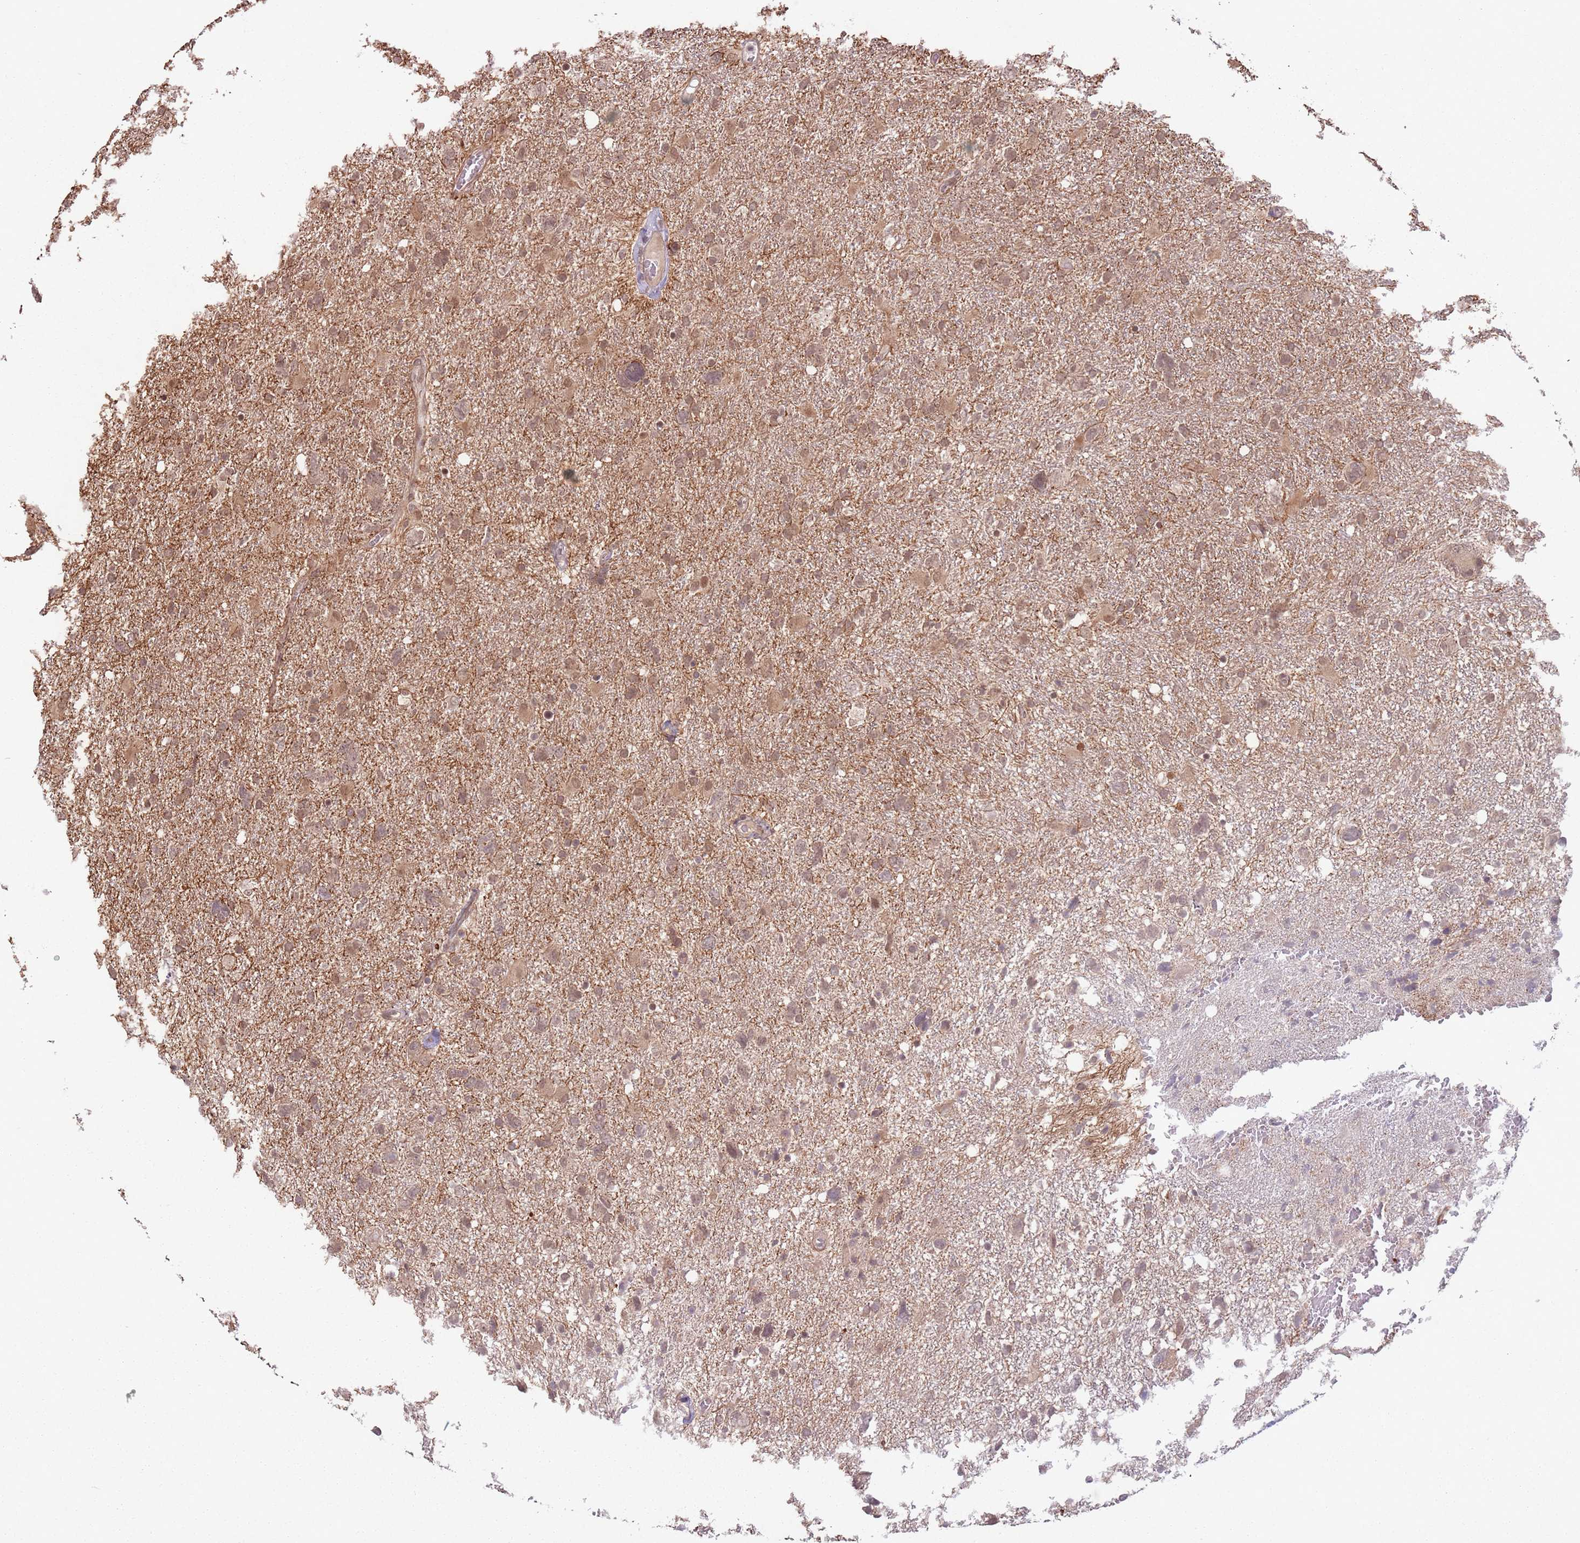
{"staining": {"intensity": "moderate", "quantity": ">75%", "location": "cytoplasmic/membranous,nuclear"}, "tissue": "glioma", "cell_type": "Tumor cells", "image_type": "cancer", "snomed": [{"axis": "morphology", "description": "Glioma, malignant, High grade"}, {"axis": "topography", "description": "Brain"}], "caption": "A medium amount of moderate cytoplasmic/membranous and nuclear positivity is identified in about >75% of tumor cells in malignant glioma (high-grade) tissue.", "gene": "CCDC154", "patient": {"sex": "male", "age": 61}}